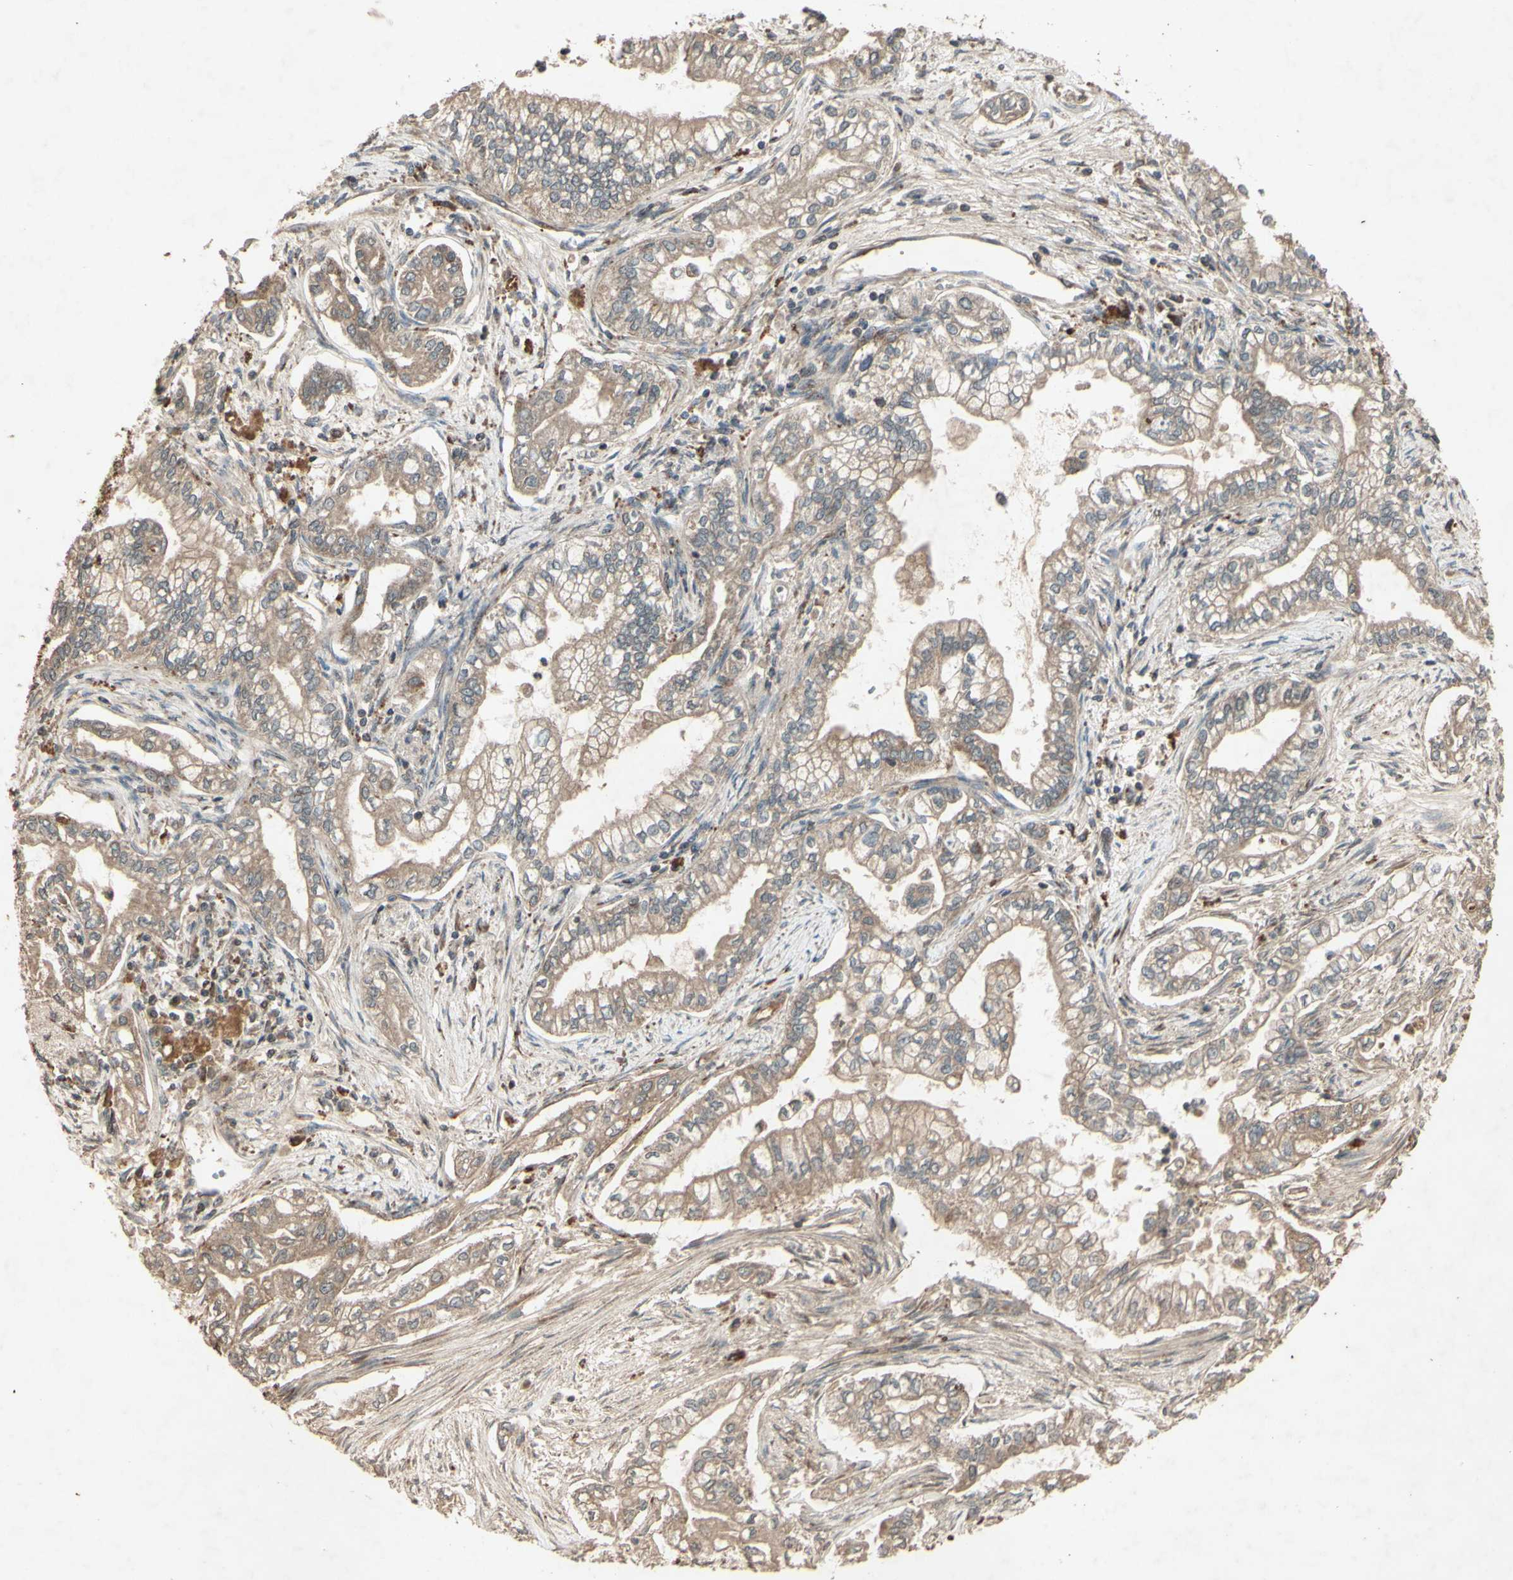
{"staining": {"intensity": "moderate", "quantity": ">75%", "location": "cytoplasmic/membranous"}, "tissue": "pancreatic cancer", "cell_type": "Tumor cells", "image_type": "cancer", "snomed": [{"axis": "morphology", "description": "Normal tissue, NOS"}, {"axis": "topography", "description": "Pancreas"}], "caption": "About >75% of tumor cells in pancreatic cancer show moderate cytoplasmic/membranous protein expression as visualized by brown immunohistochemical staining.", "gene": "AP1G1", "patient": {"sex": "male", "age": 42}}